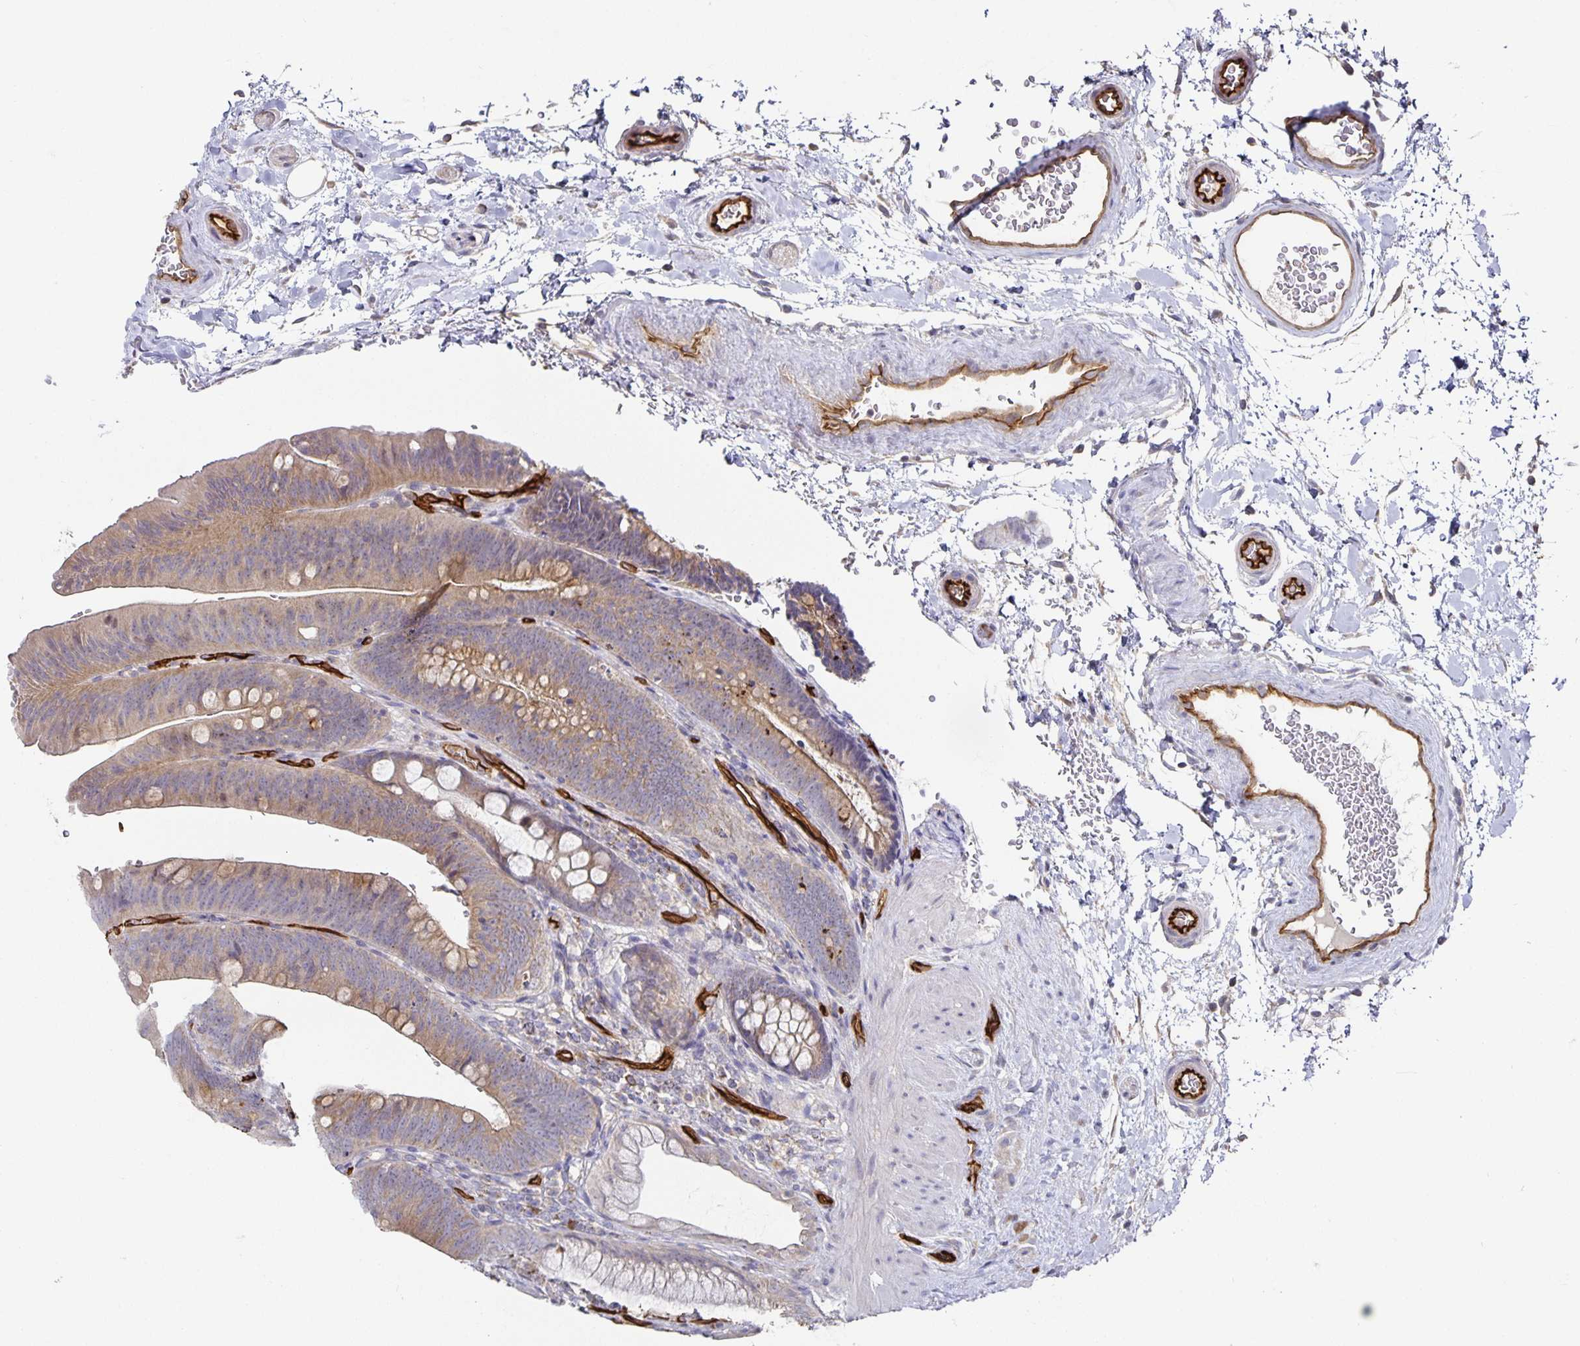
{"staining": {"intensity": "strong", "quantity": ">75%", "location": "cytoplasmic/membranous"}, "tissue": "colon", "cell_type": "Endothelial cells", "image_type": "normal", "snomed": [{"axis": "morphology", "description": "Normal tissue, NOS"}, {"axis": "morphology", "description": "Adenoma, NOS"}, {"axis": "topography", "description": "Soft tissue"}, {"axis": "topography", "description": "Colon"}], "caption": "DAB immunohistochemical staining of unremarkable colon shows strong cytoplasmic/membranous protein expression in about >75% of endothelial cells.", "gene": "PODXL", "patient": {"sex": "male", "age": 47}}